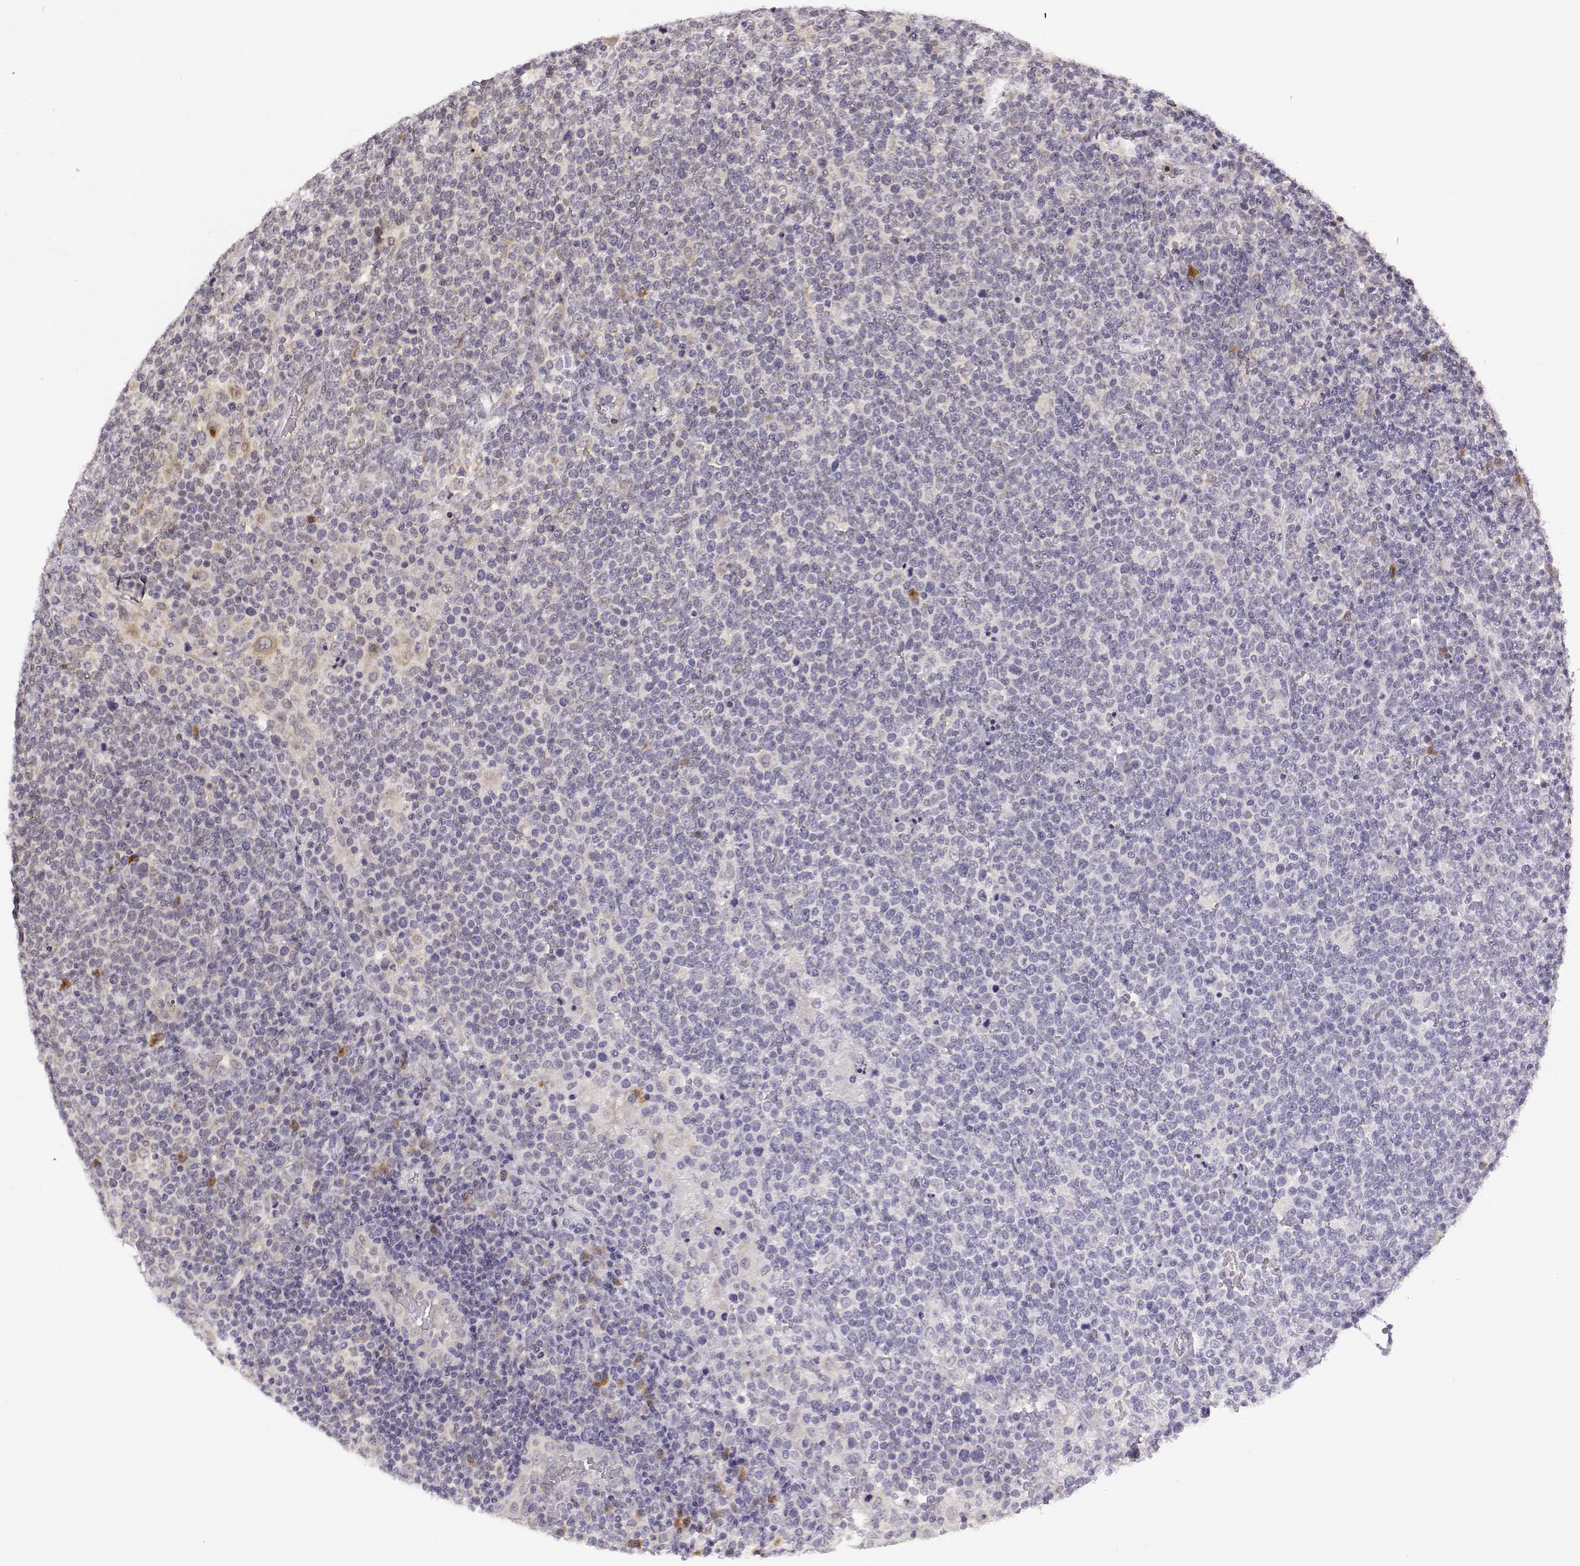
{"staining": {"intensity": "negative", "quantity": "none", "location": "none"}, "tissue": "lymphoma", "cell_type": "Tumor cells", "image_type": "cancer", "snomed": [{"axis": "morphology", "description": "Malignant lymphoma, non-Hodgkin's type, High grade"}, {"axis": "topography", "description": "Lymph node"}], "caption": "Tumor cells are negative for protein expression in human lymphoma.", "gene": "ERGIC2", "patient": {"sex": "male", "age": 61}}